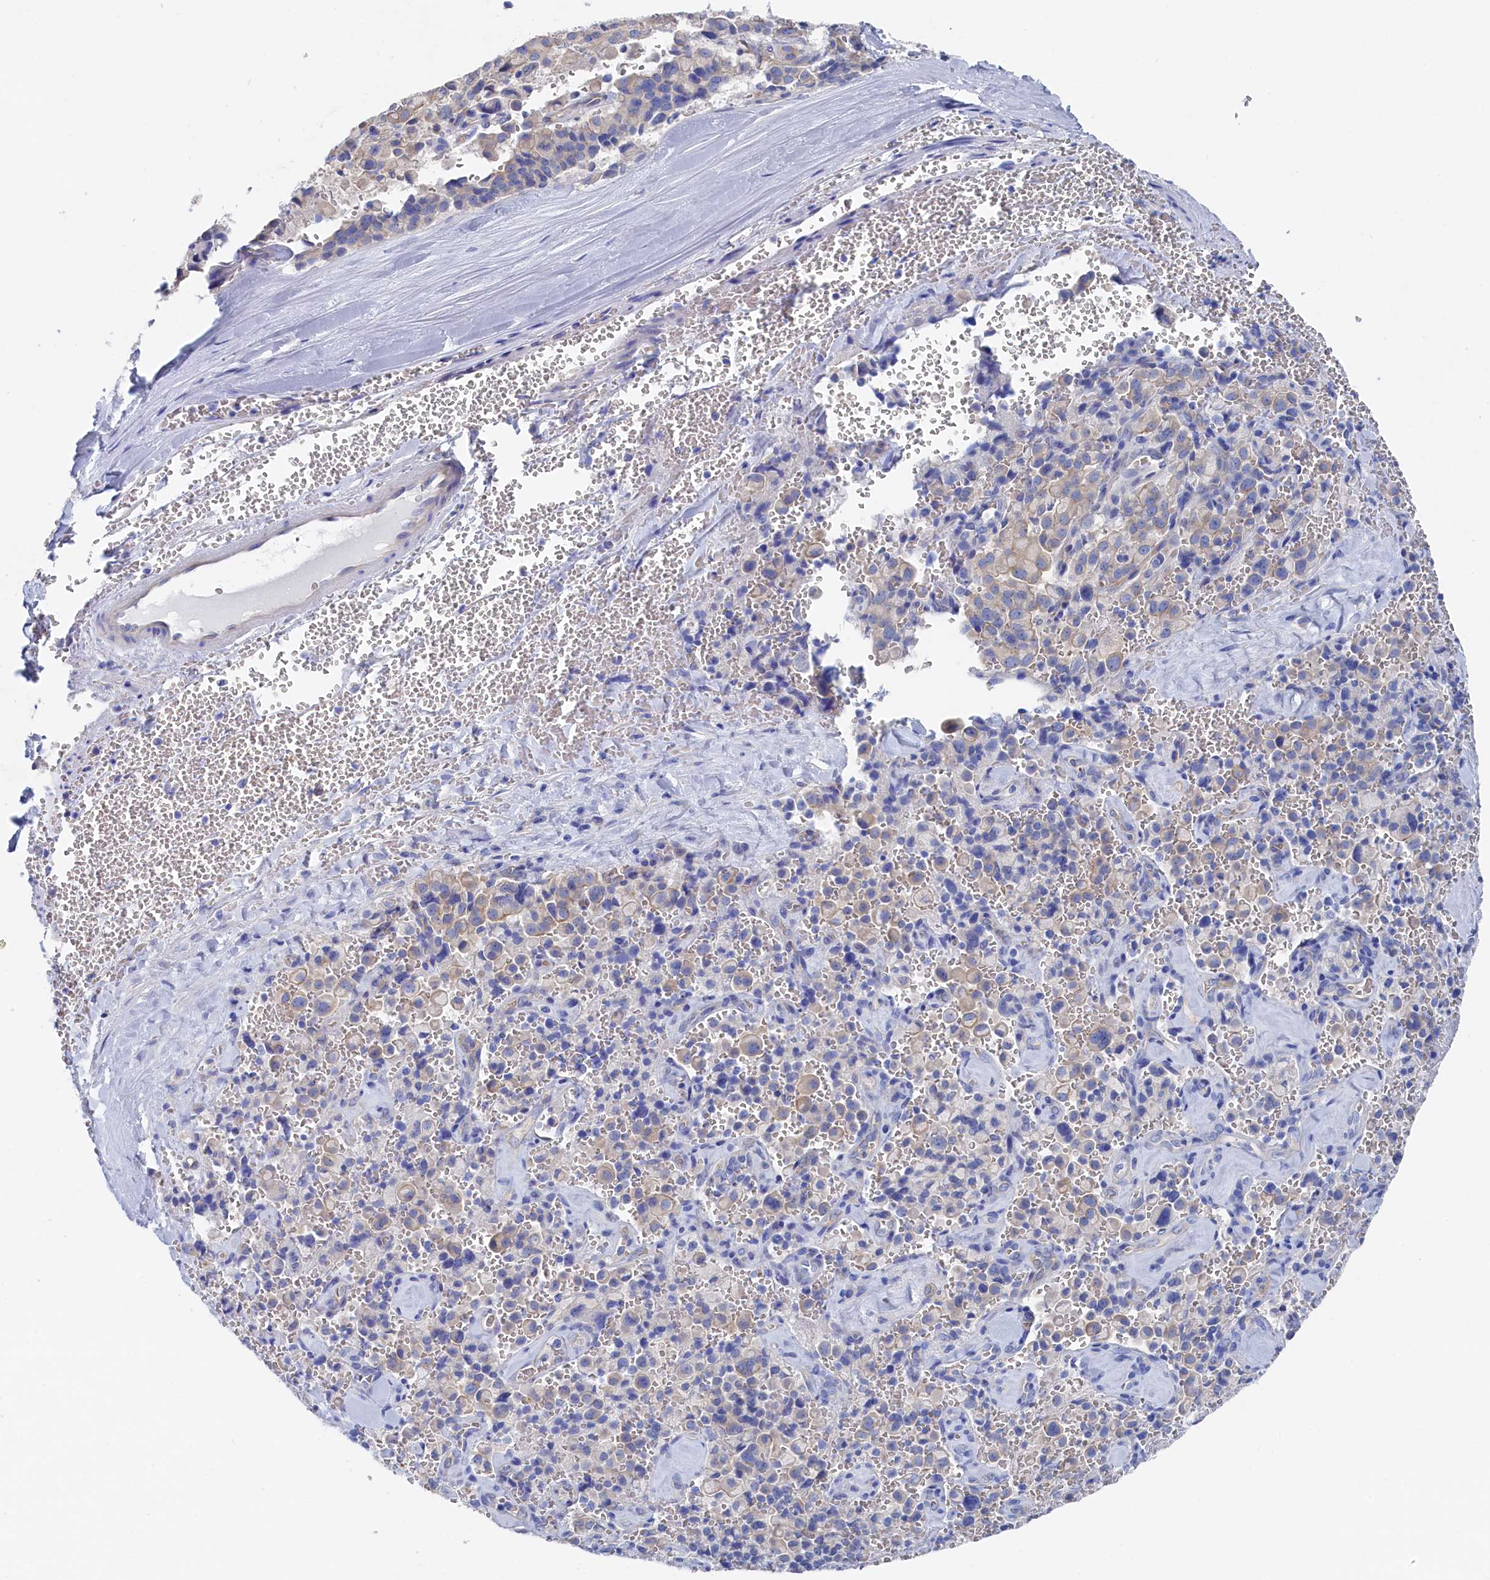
{"staining": {"intensity": "weak", "quantity": "<25%", "location": "cytoplasmic/membranous"}, "tissue": "pancreatic cancer", "cell_type": "Tumor cells", "image_type": "cancer", "snomed": [{"axis": "morphology", "description": "Adenocarcinoma, NOS"}, {"axis": "topography", "description": "Pancreas"}], "caption": "Adenocarcinoma (pancreatic) stained for a protein using immunohistochemistry displays no positivity tumor cells.", "gene": "TMOD2", "patient": {"sex": "male", "age": 65}}